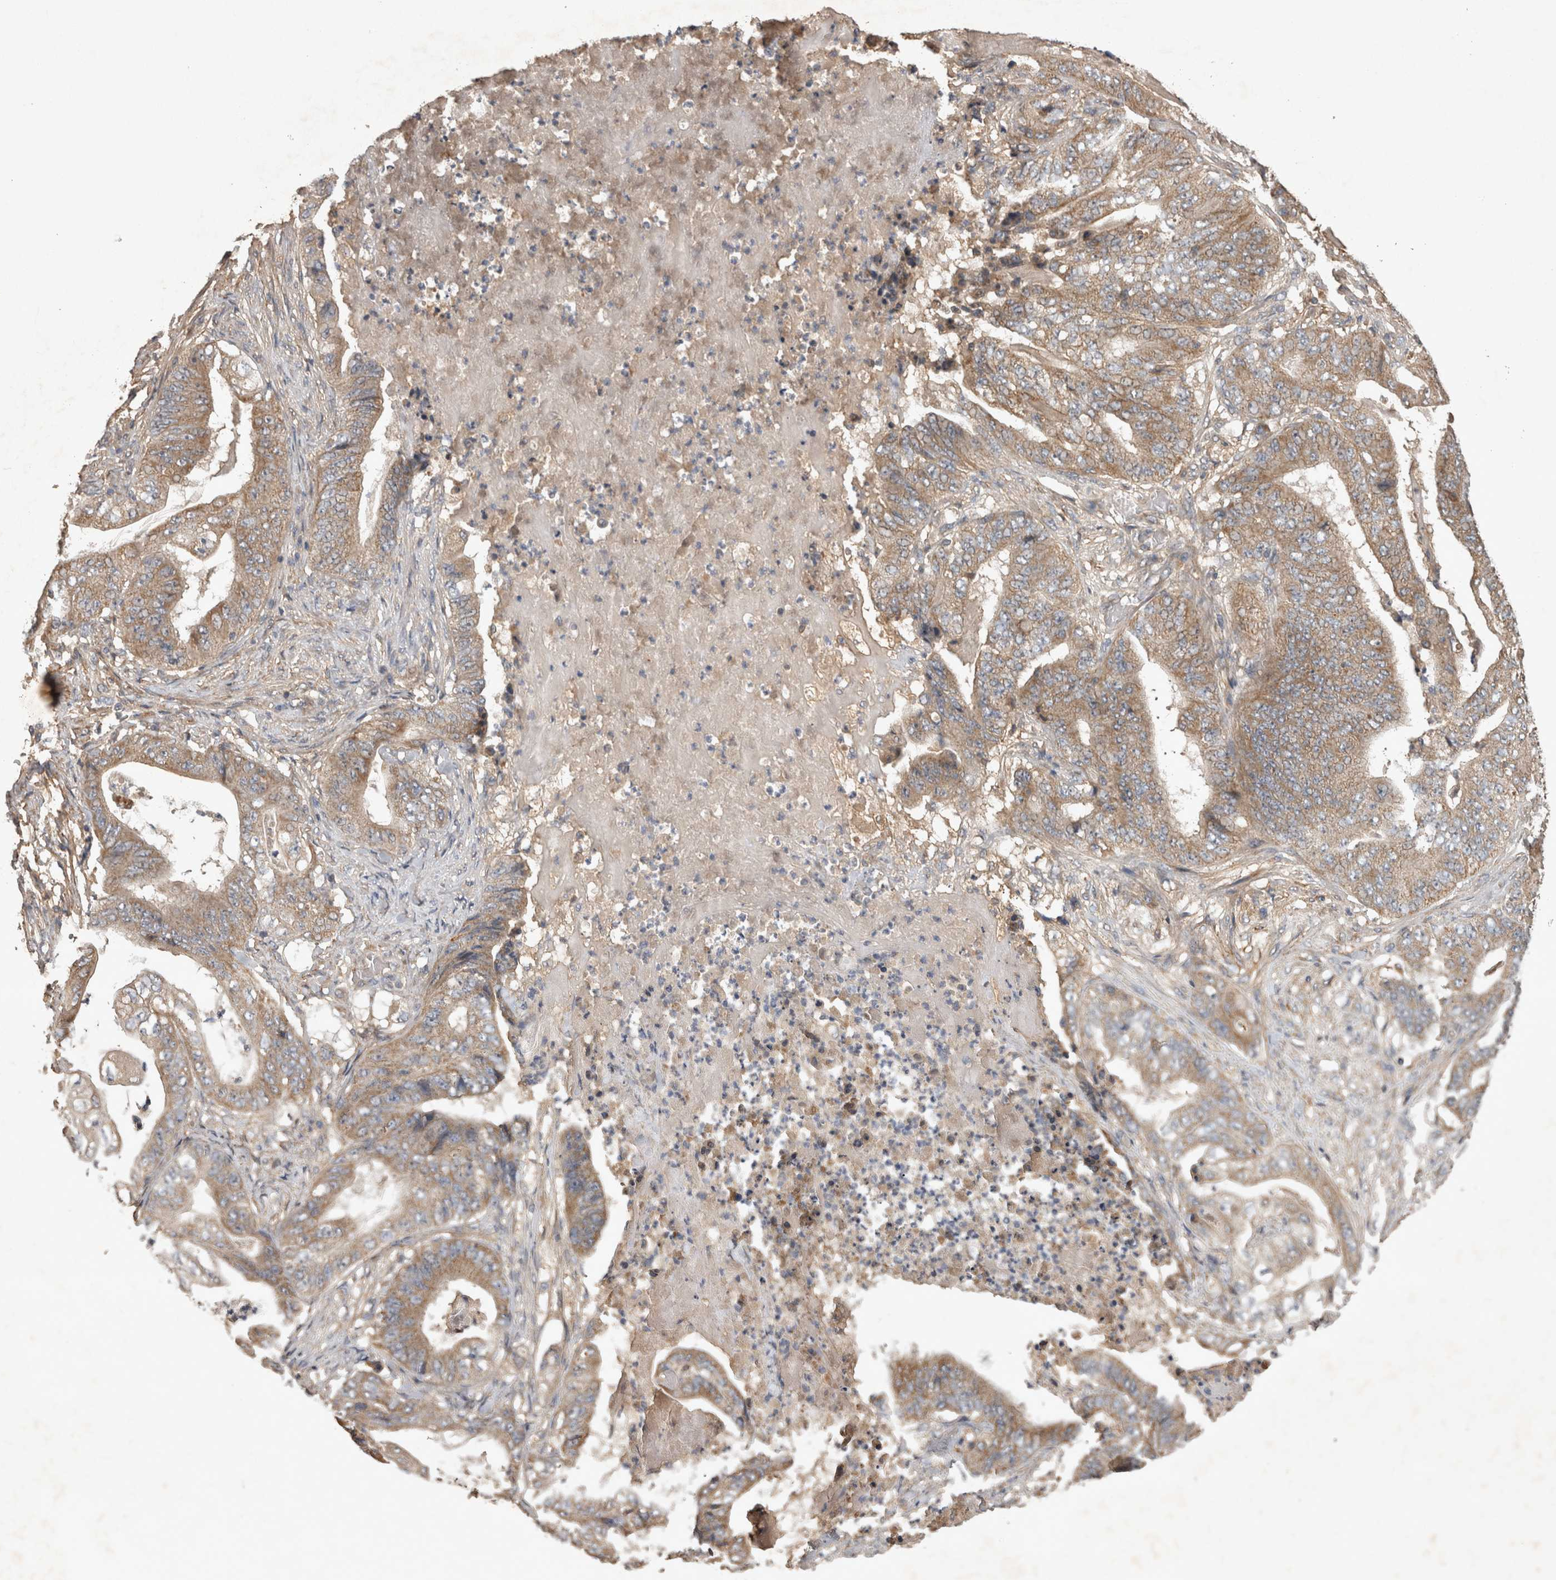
{"staining": {"intensity": "moderate", "quantity": ">75%", "location": "cytoplasmic/membranous"}, "tissue": "stomach cancer", "cell_type": "Tumor cells", "image_type": "cancer", "snomed": [{"axis": "morphology", "description": "Adenocarcinoma, NOS"}, {"axis": "topography", "description": "Stomach"}], "caption": "Immunohistochemical staining of human stomach cancer (adenocarcinoma) demonstrates moderate cytoplasmic/membranous protein positivity in approximately >75% of tumor cells. (DAB IHC with brightfield microscopy, high magnification).", "gene": "TRMT61B", "patient": {"sex": "female", "age": 73}}